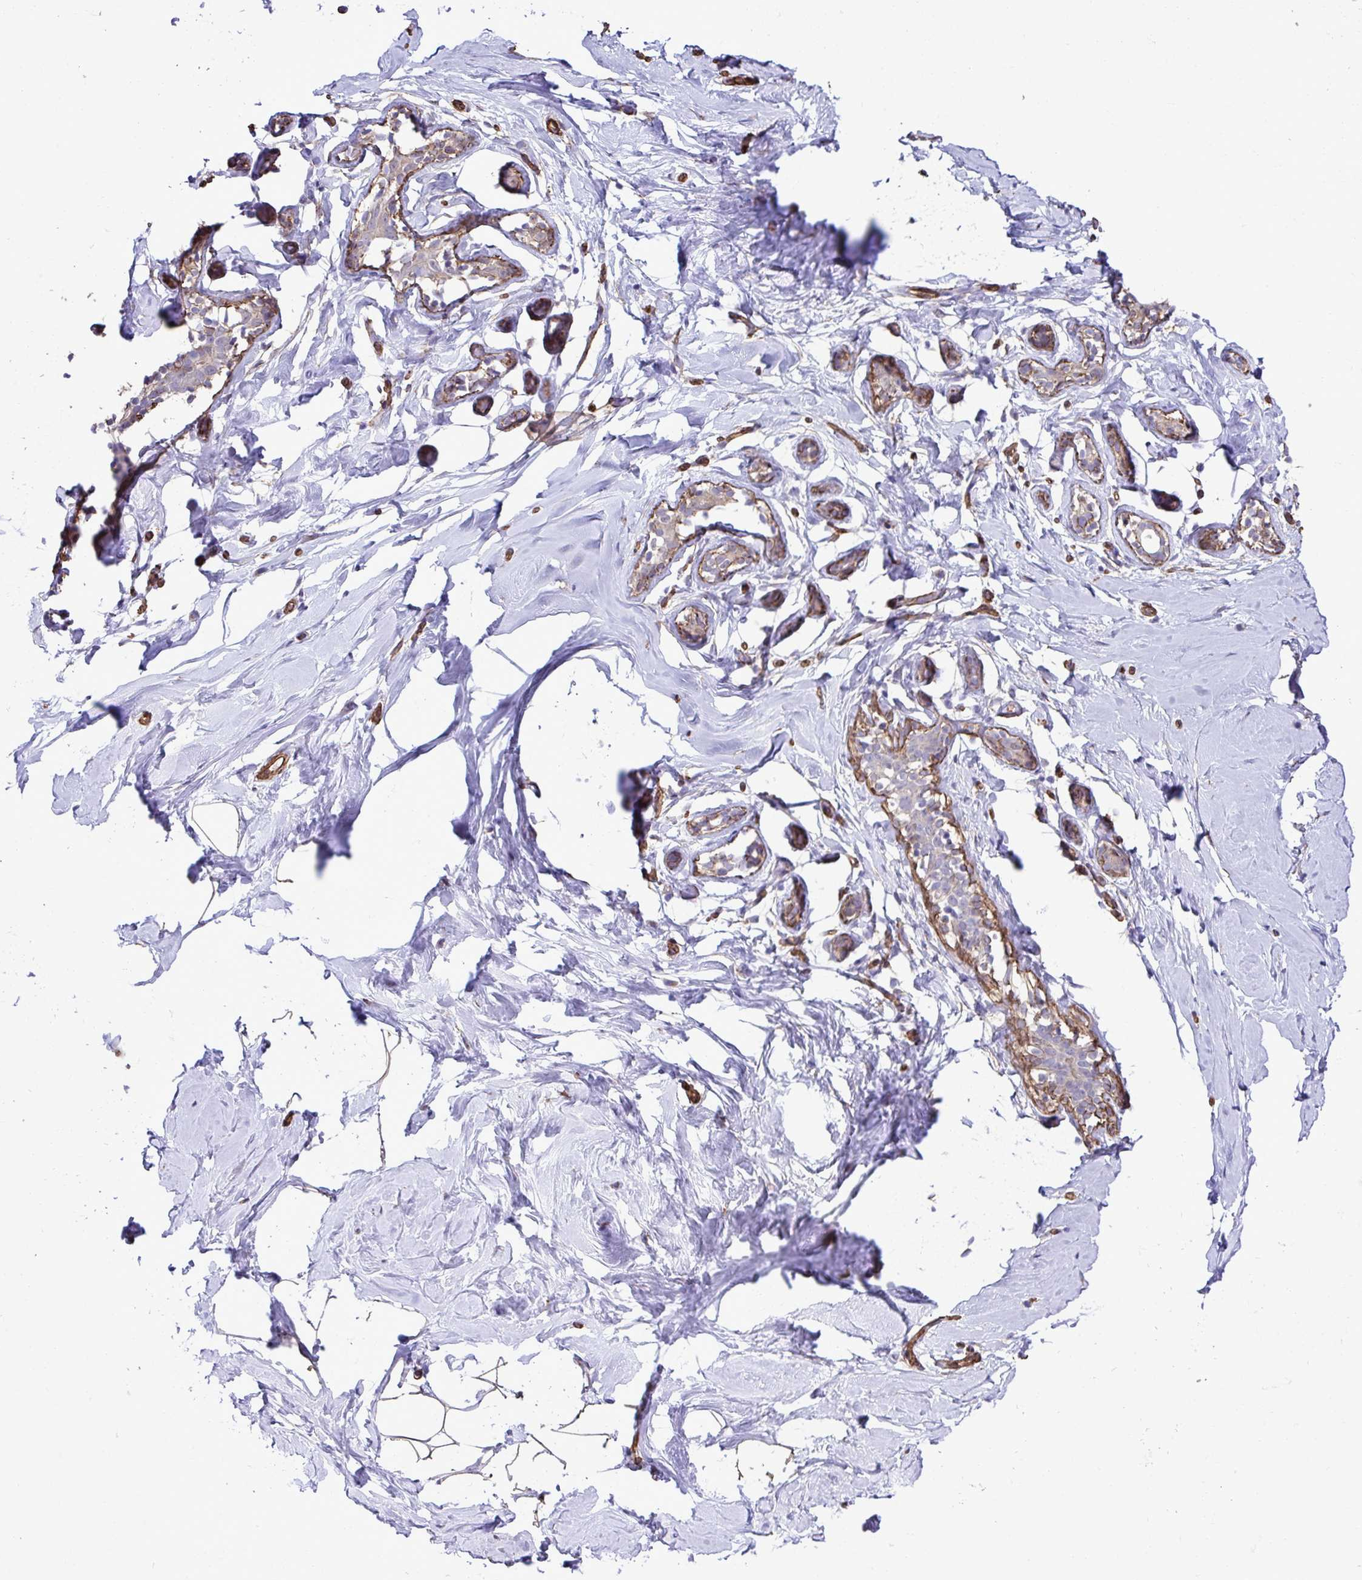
{"staining": {"intensity": "negative", "quantity": "none", "location": "none"}, "tissue": "breast", "cell_type": "Adipocytes", "image_type": "normal", "snomed": [{"axis": "morphology", "description": "Normal tissue, NOS"}, {"axis": "topography", "description": "Breast"}], "caption": "Immunohistochemistry (IHC) micrograph of benign breast: human breast stained with DAB demonstrates no significant protein positivity in adipocytes. (DAB IHC with hematoxylin counter stain).", "gene": "TRIM52", "patient": {"sex": "female", "age": 32}}